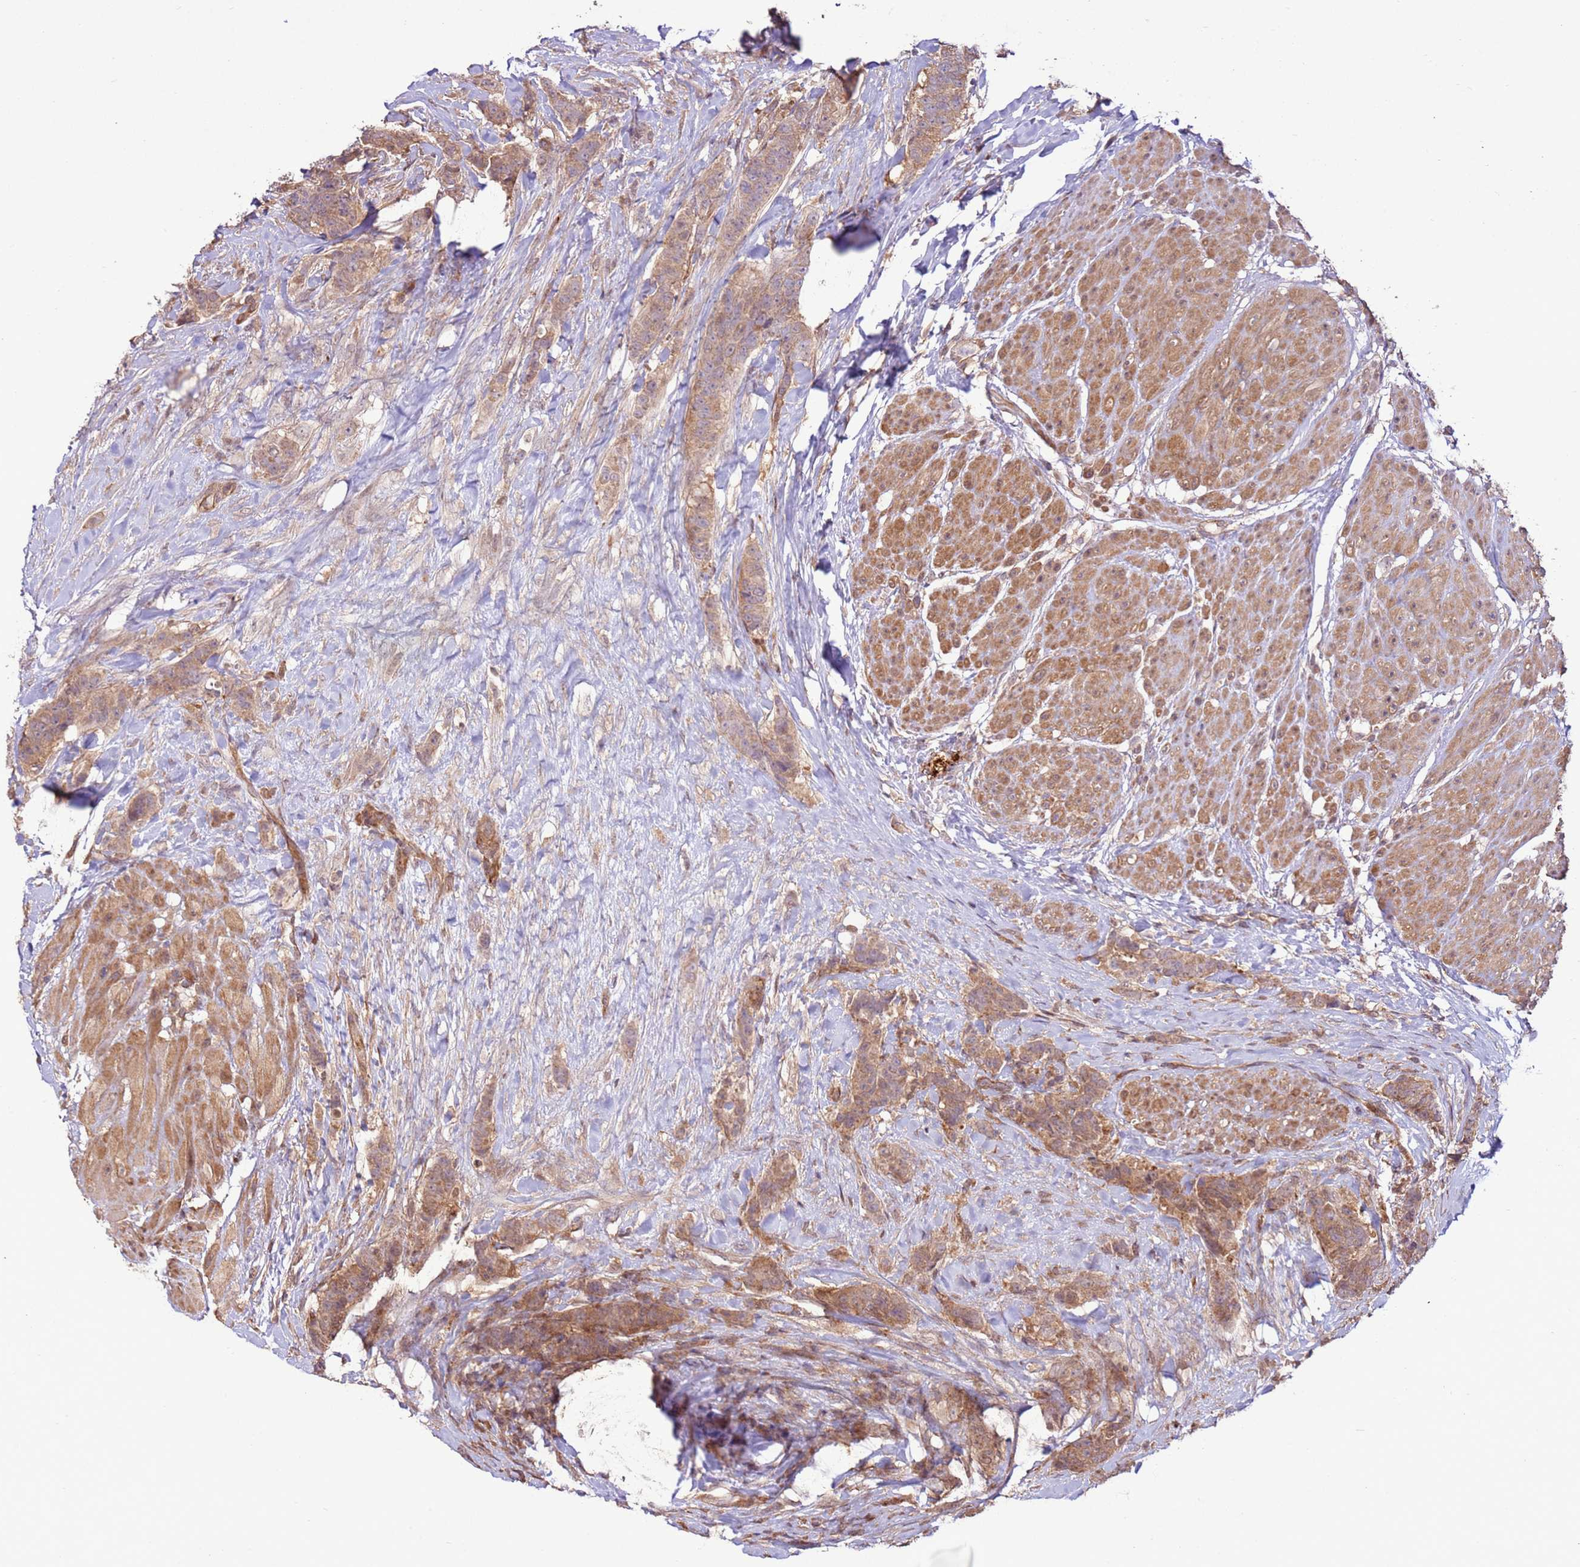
{"staining": {"intensity": "moderate", "quantity": "25%-75%", "location": "cytoplasmic/membranous"}, "tissue": "breast cancer", "cell_type": "Tumor cells", "image_type": "cancer", "snomed": [{"axis": "morphology", "description": "Duct carcinoma"}, {"axis": "topography", "description": "Breast"}], "caption": "Invasive ductal carcinoma (breast) tissue displays moderate cytoplasmic/membranous positivity in about 25%-75% of tumor cells, visualized by immunohistochemistry.", "gene": "CCDC112", "patient": {"sex": "female", "age": 40}}